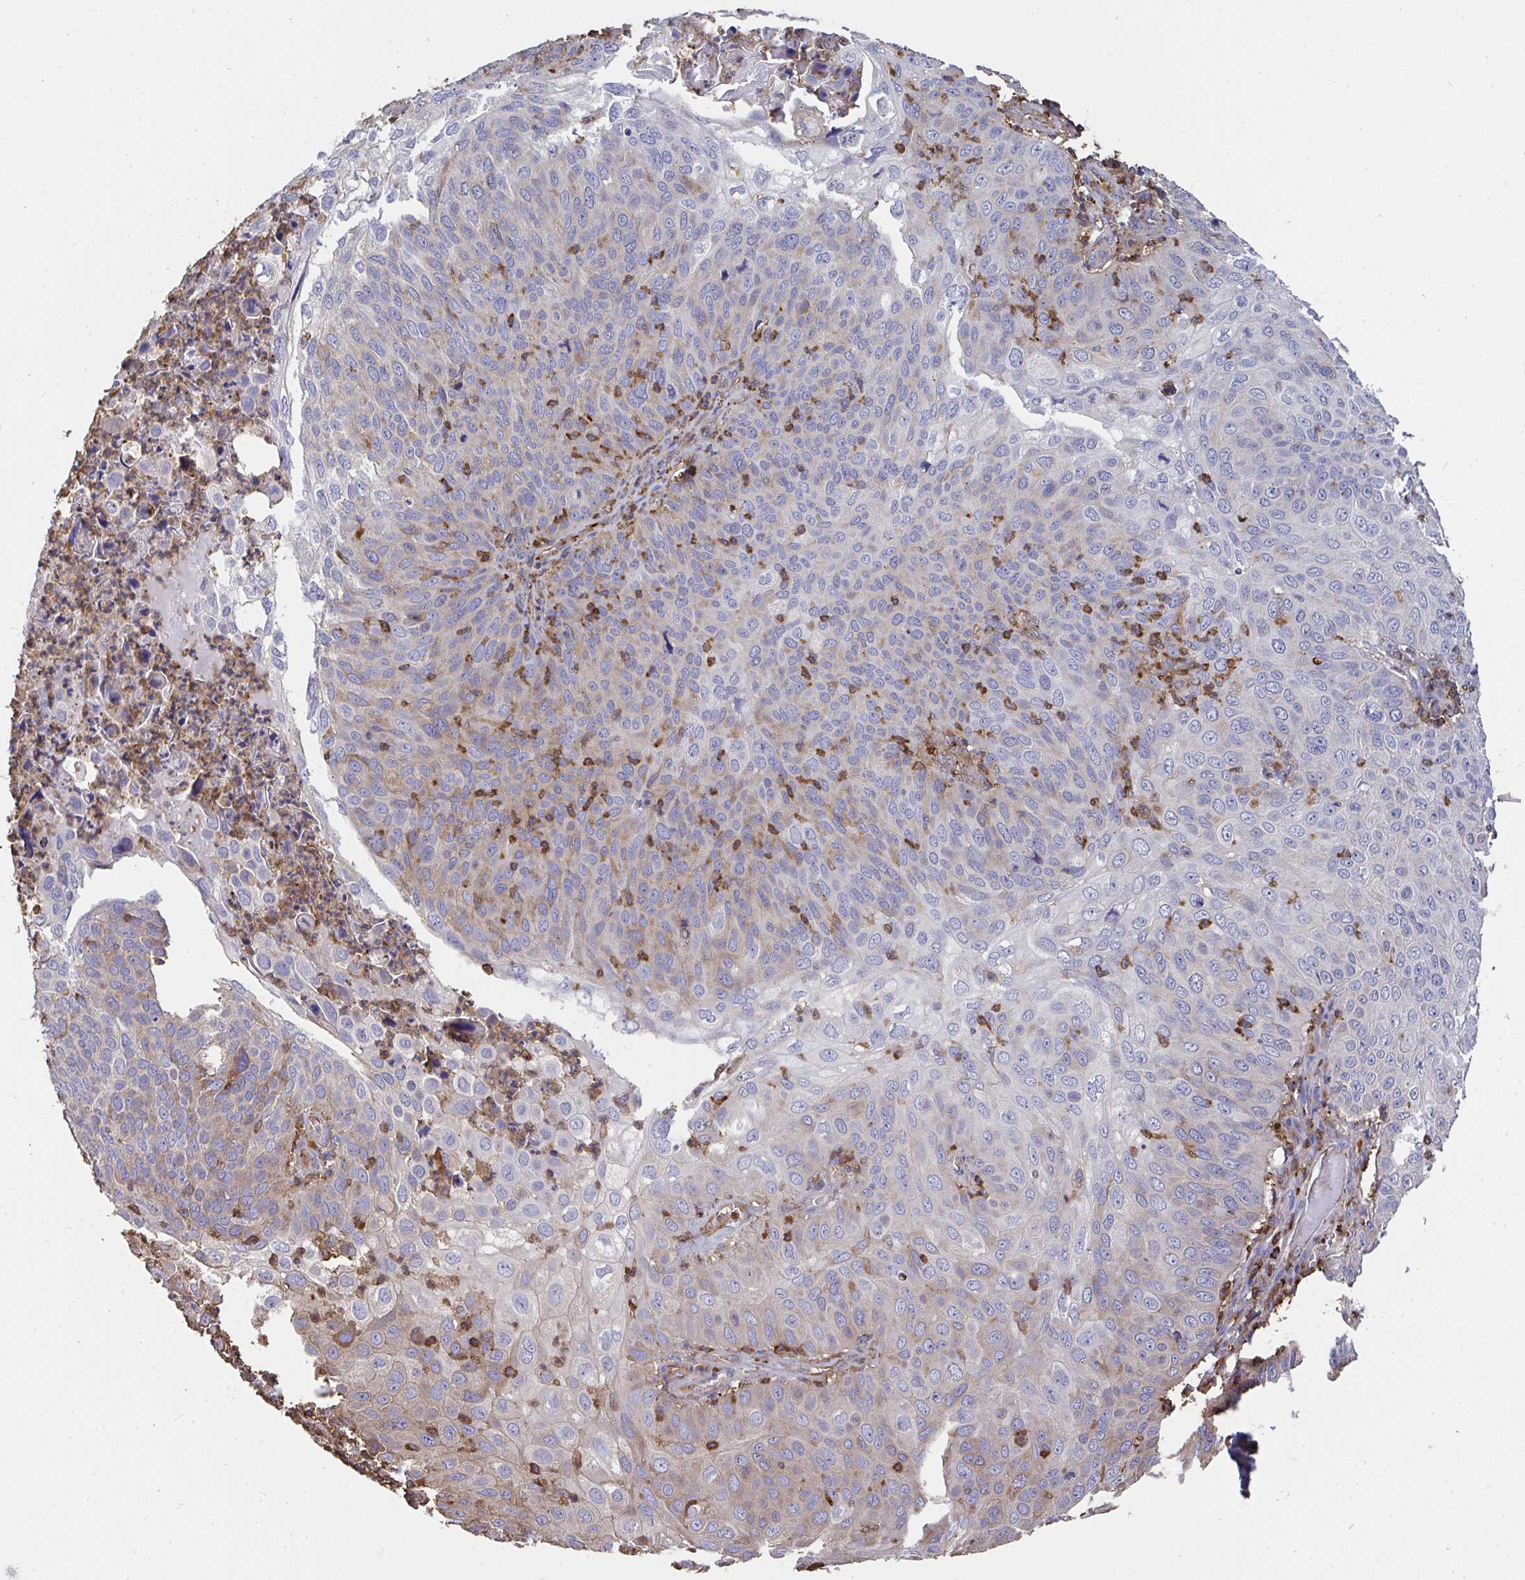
{"staining": {"intensity": "negative", "quantity": "none", "location": "none"}, "tissue": "skin cancer", "cell_type": "Tumor cells", "image_type": "cancer", "snomed": [{"axis": "morphology", "description": "Squamous cell carcinoma, NOS"}, {"axis": "topography", "description": "Skin"}], "caption": "This is an IHC image of human skin cancer. There is no staining in tumor cells.", "gene": "CFL1", "patient": {"sex": "male", "age": 87}}